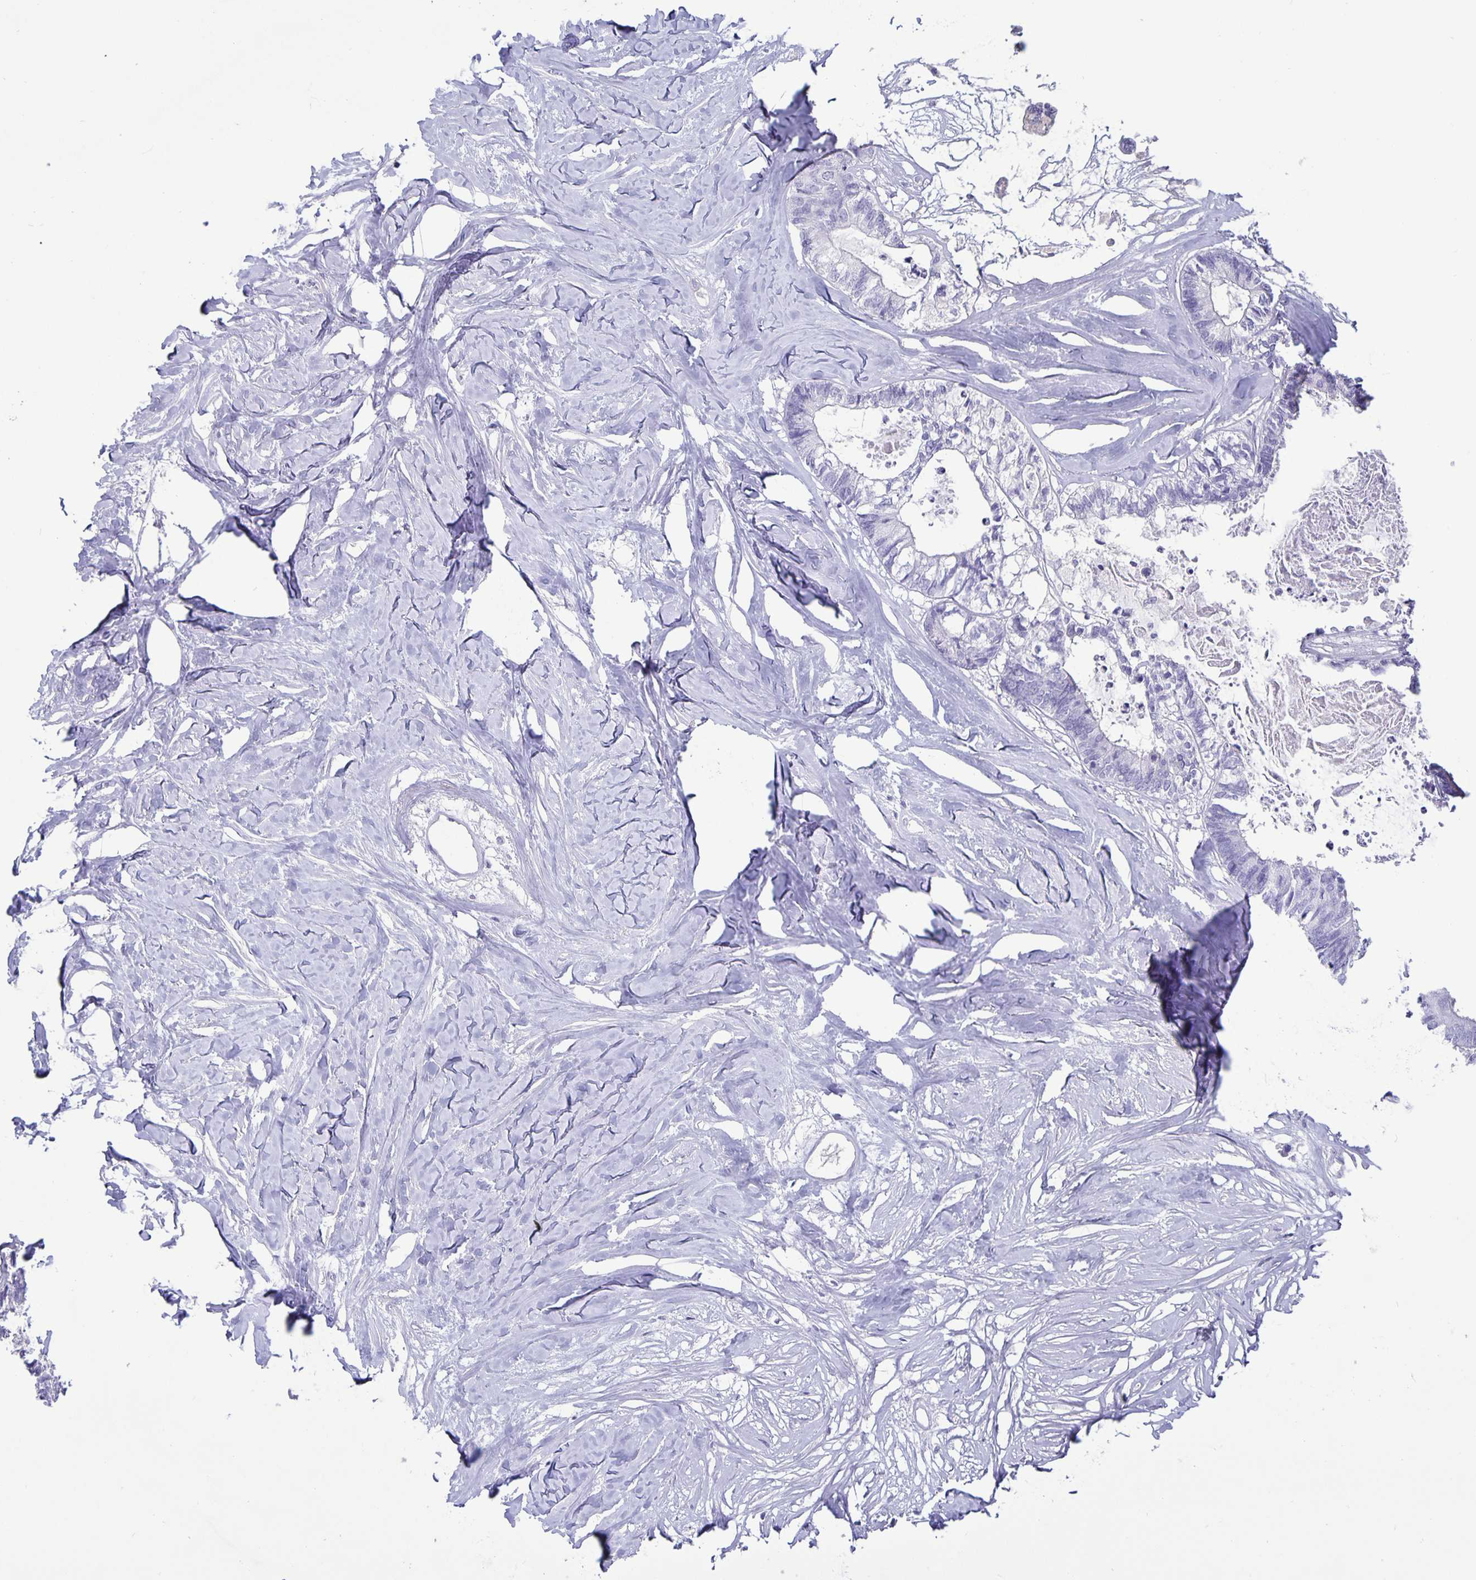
{"staining": {"intensity": "negative", "quantity": "none", "location": "none"}, "tissue": "colorectal cancer", "cell_type": "Tumor cells", "image_type": "cancer", "snomed": [{"axis": "morphology", "description": "Adenocarcinoma, NOS"}, {"axis": "topography", "description": "Colon"}, {"axis": "topography", "description": "Rectum"}], "caption": "Tumor cells are negative for protein expression in human colorectal adenocarcinoma. (DAB IHC, high magnification).", "gene": "BPIFA3", "patient": {"sex": "male", "age": 57}}